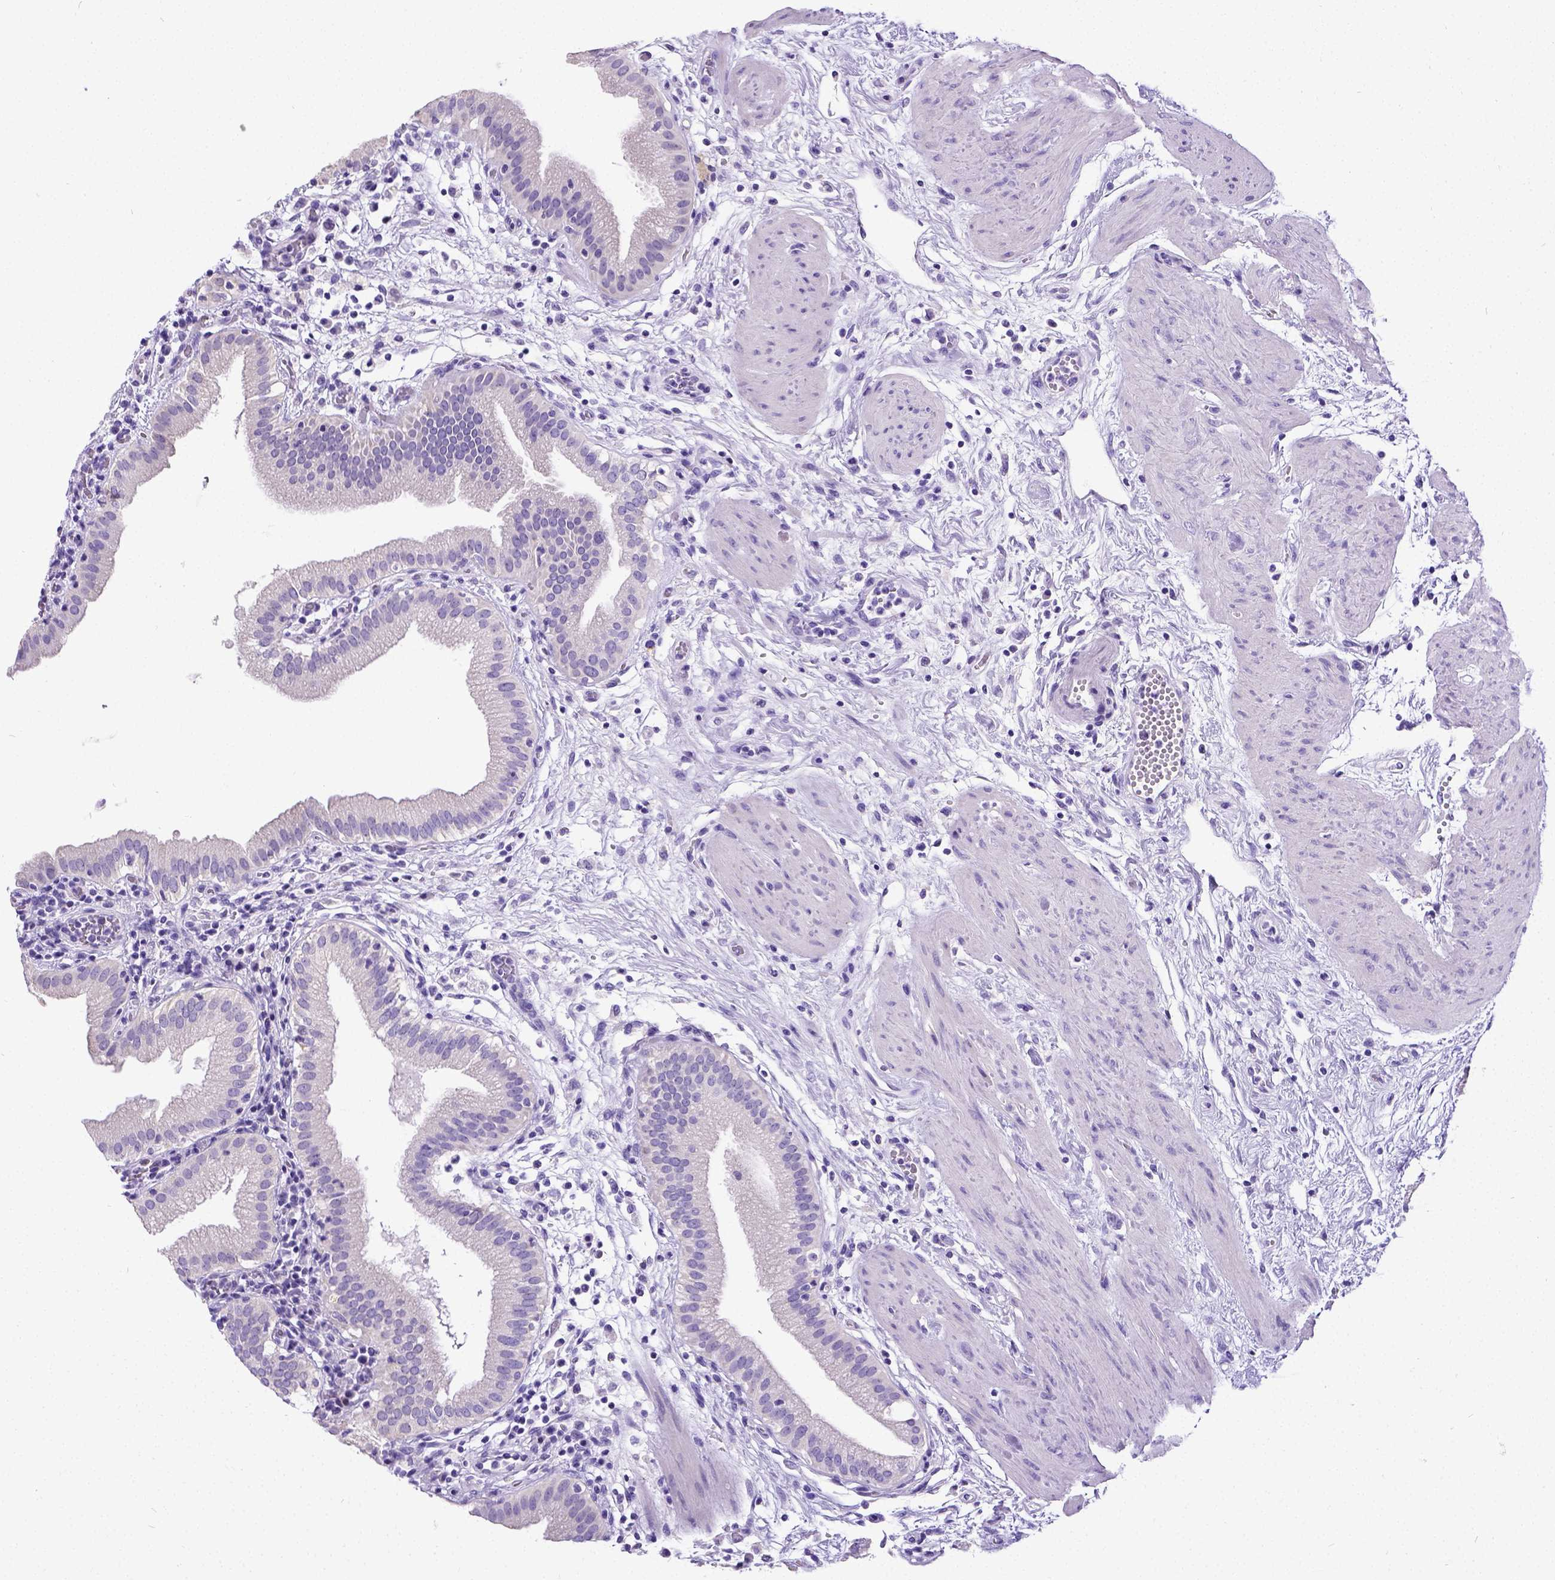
{"staining": {"intensity": "negative", "quantity": "none", "location": "none"}, "tissue": "gallbladder", "cell_type": "Glandular cells", "image_type": "normal", "snomed": [{"axis": "morphology", "description": "Normal tissue, NOS"}, {"axis": "topography", "description": "Gallbladder"}], "caption": "Gallbladder stained for a protein using immunohistochemistry shows no staining glandular cells.", "gene": "SATB2", "patient": {"sex": "female", "age": 65}}